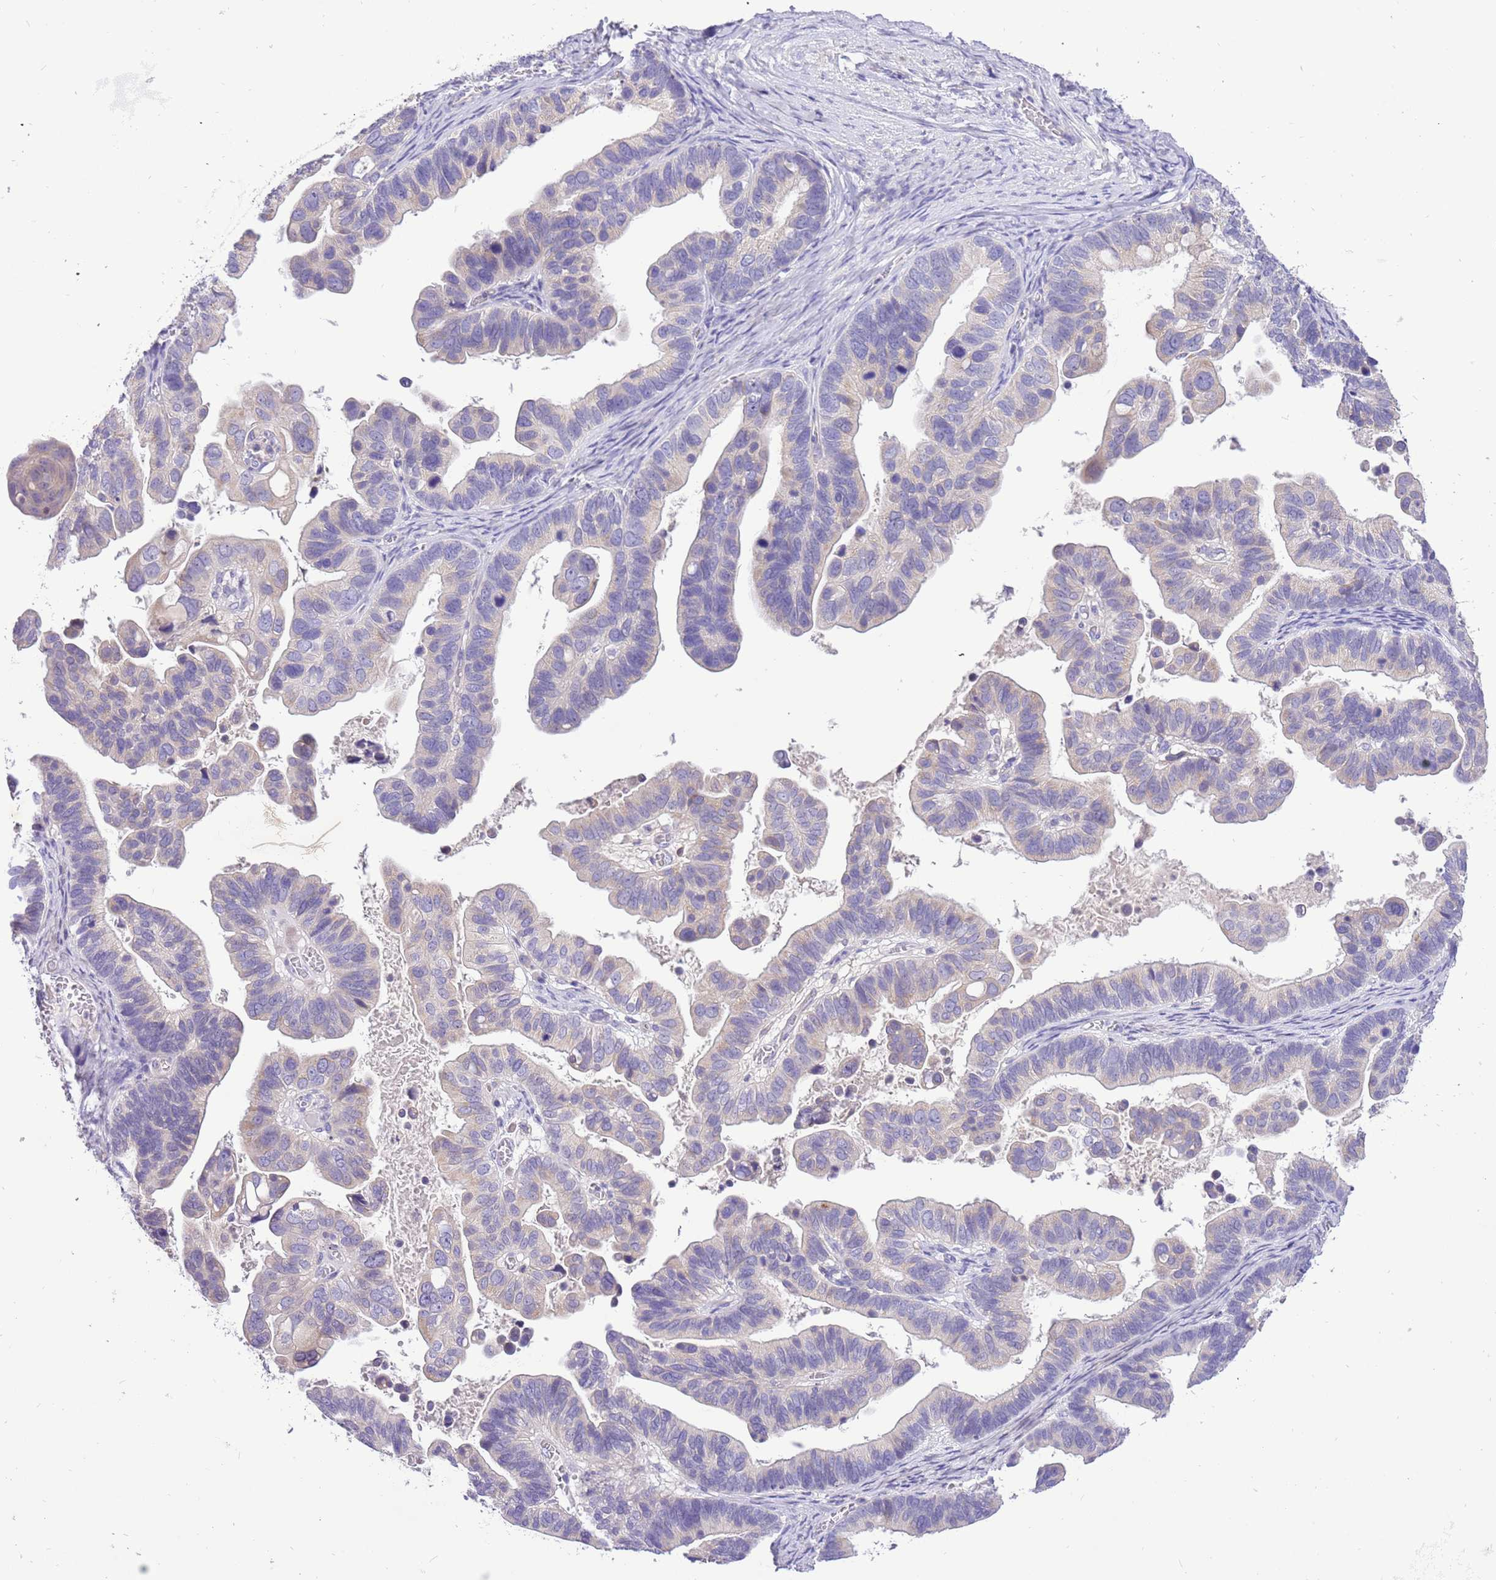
{"staining": {"intensity": "negative", "quantity": "none", "location": "none"}, "tissue": "ovarian cancer", "cell_type": "Tumor cells", "image_type": "cancer", "snomed": [{"axis": "morphology", "description": "Cystadenocarcinoma, serous, NOS"}, {"axis": "topography", "description": "Ovary"}], "caption": "Histopathology image shows no protein staining in tumor cells of serous cystadenocarcinoma (ovarian) tissue. (DAB (3,3'-diaminobenzidine) immunohistochemistry with hematoxylin counter stain).", "gene": "GLCE", "patient": {"sex": "female", "age": 56}}